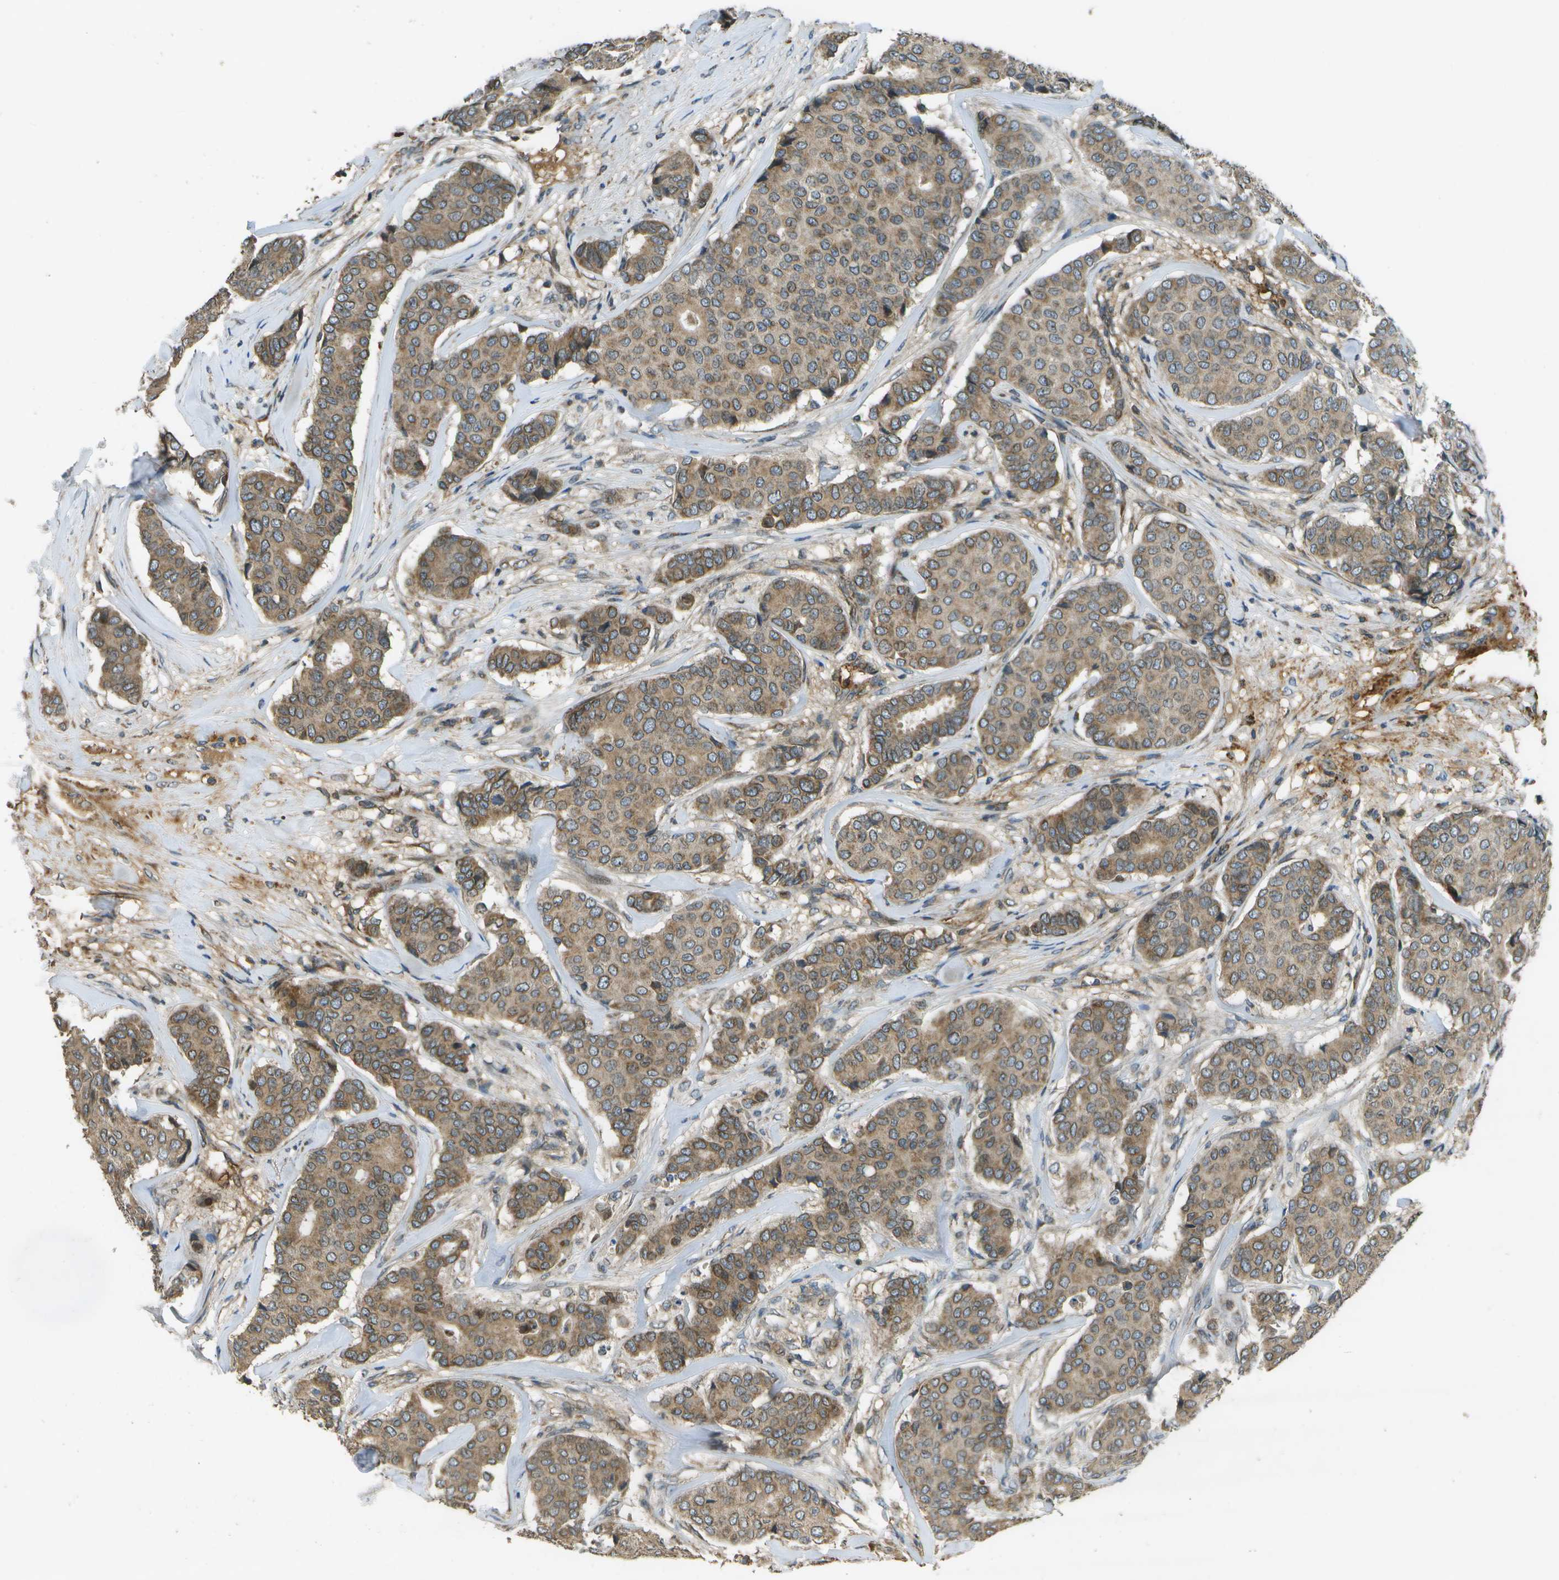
{"staining": {"intensity": "moderate", "quantity": ">75%", "location": "cytoplasmic/membranous"}, "tissue": "breast cancer", "cell_type": "Tumor cells", "image_type": "cancer", "snomed": [{"axis": "morphology", "description": "Duct carcinoma"}, {"axis": "topography", "description": "Breast"}], "caption": "There is medium levels of moderate cytoplasmic/membranous staining in tumor cells of infiltrating ductal carcinoma (breast), as demonstrated by immunohistochemical staining (brown color).", "gene": "HFE", "patient": {"sex": "female", "age": 75}}